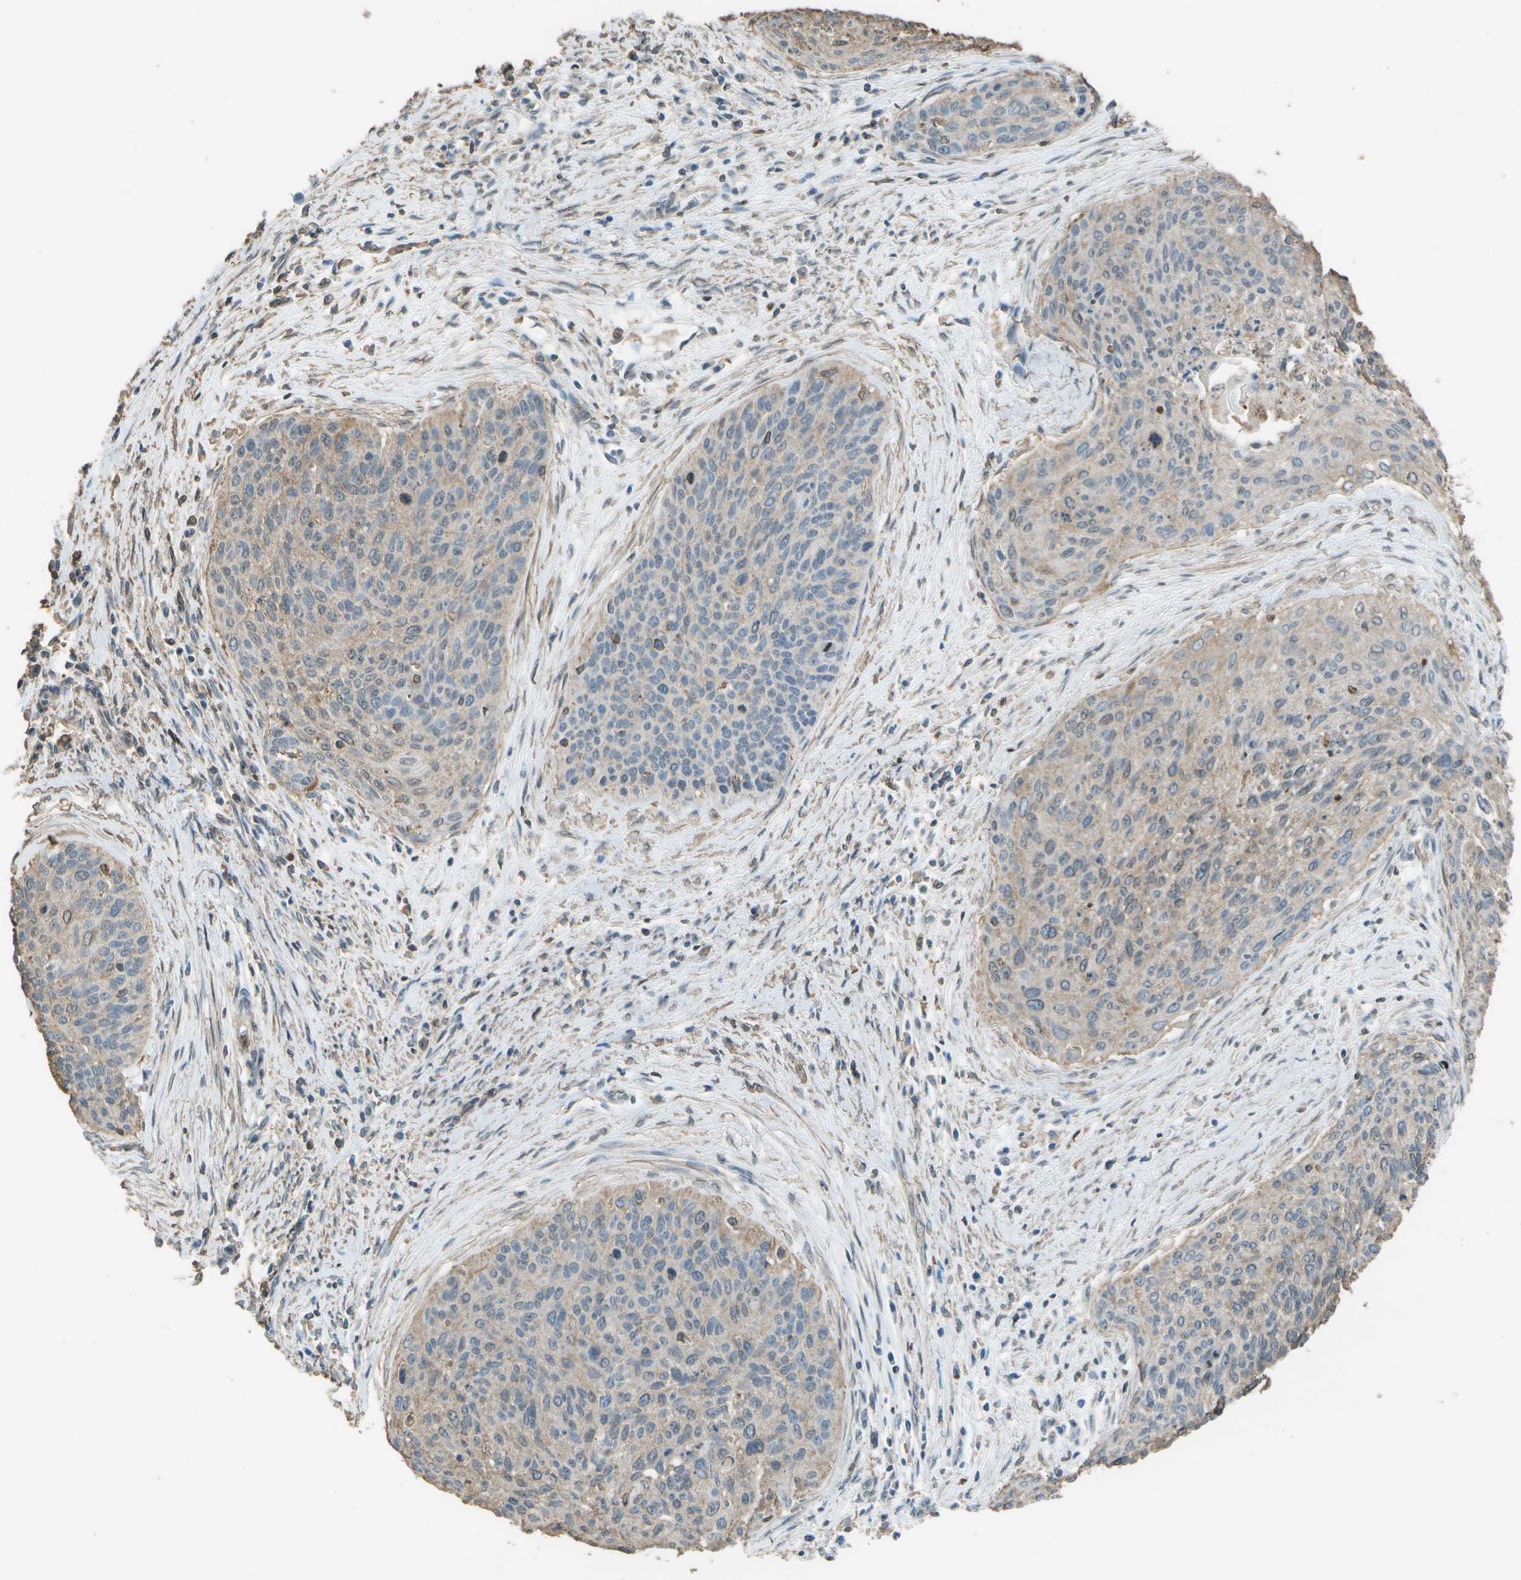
{"staining": {"intensity": "weak", "quantity": "25%-75%", "location": "cytoplasmic/membranous"}, "tissue": "cervical cancer", "cell_type": "Tumor cells", "image_type": "cancer", "snomed": [{"axis": "morphology", "description": "Squamous cell carcinoma, NOS"}, {"axis": "topography", "description": "Cervix"}], "caption": "The immunohistochemical stain highlights weak cytoplasmic/membranous expression in tumor cells of cervical squamous cell carcinoma tissue. Nuclei are stained in blue.", "gene": "CYP4F11", "patient": {"sex": "female", "age": 55}}